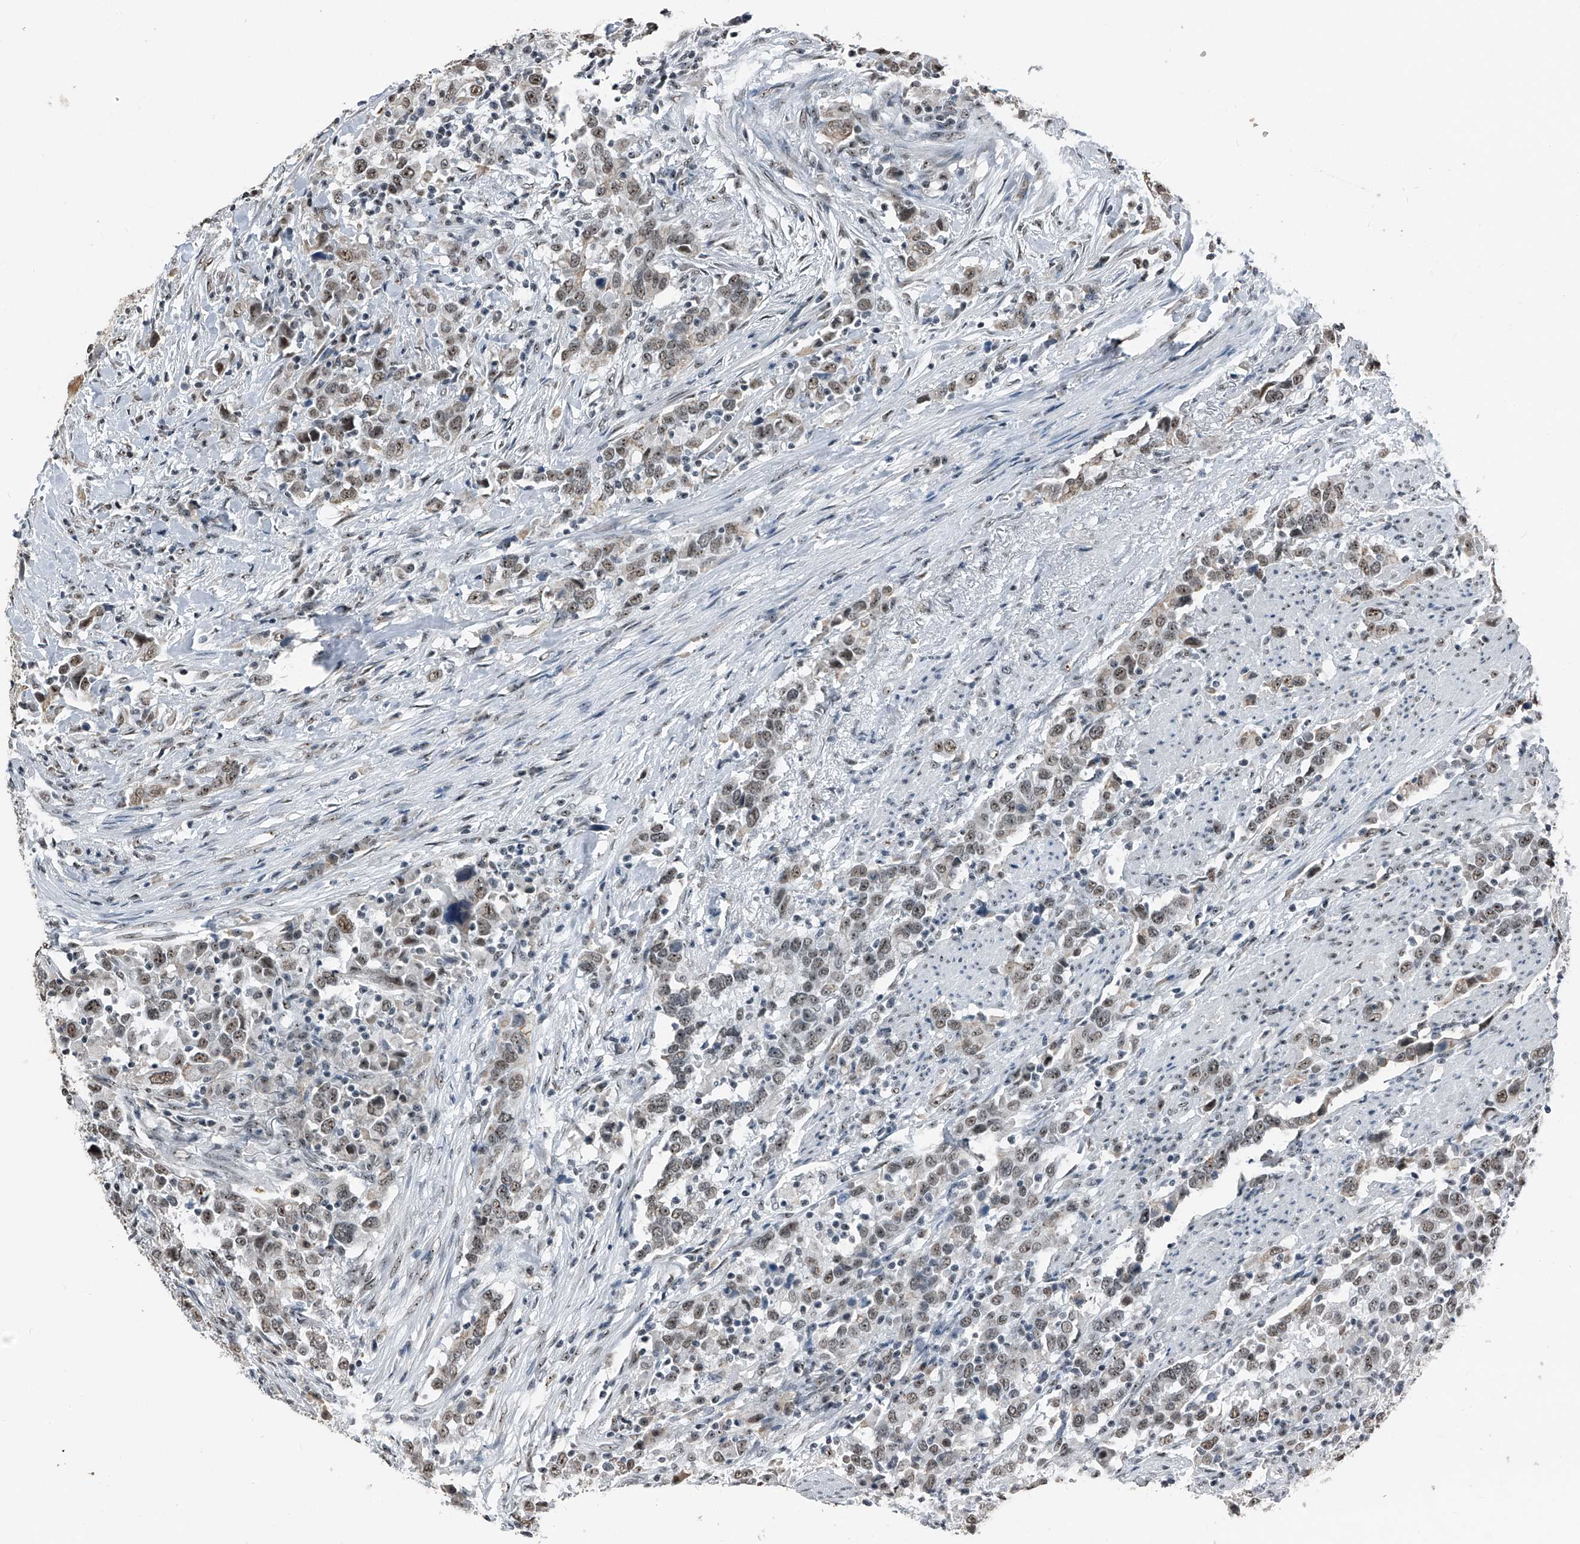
{"staining": {"intensity": "moderate", "quantity": ">75%", "location": "nuclear"}, "tissue": "urothelial cancer", "cell_type": "Tumor cells", "image_type": "cancer", "snomed": [{"axis": "morphology", "description": "Urothelial carcinoma, High grade"}, {"axis": "topography", "description": "Urinary bladder"}], "caption": "Urothelial cancer stained for a protein reveals moderate nuclear positivity in tumor cells. Nuclei are stained in blue.", "gene": "TCOF1", "patient": {"sex": "male", "age": 61}}